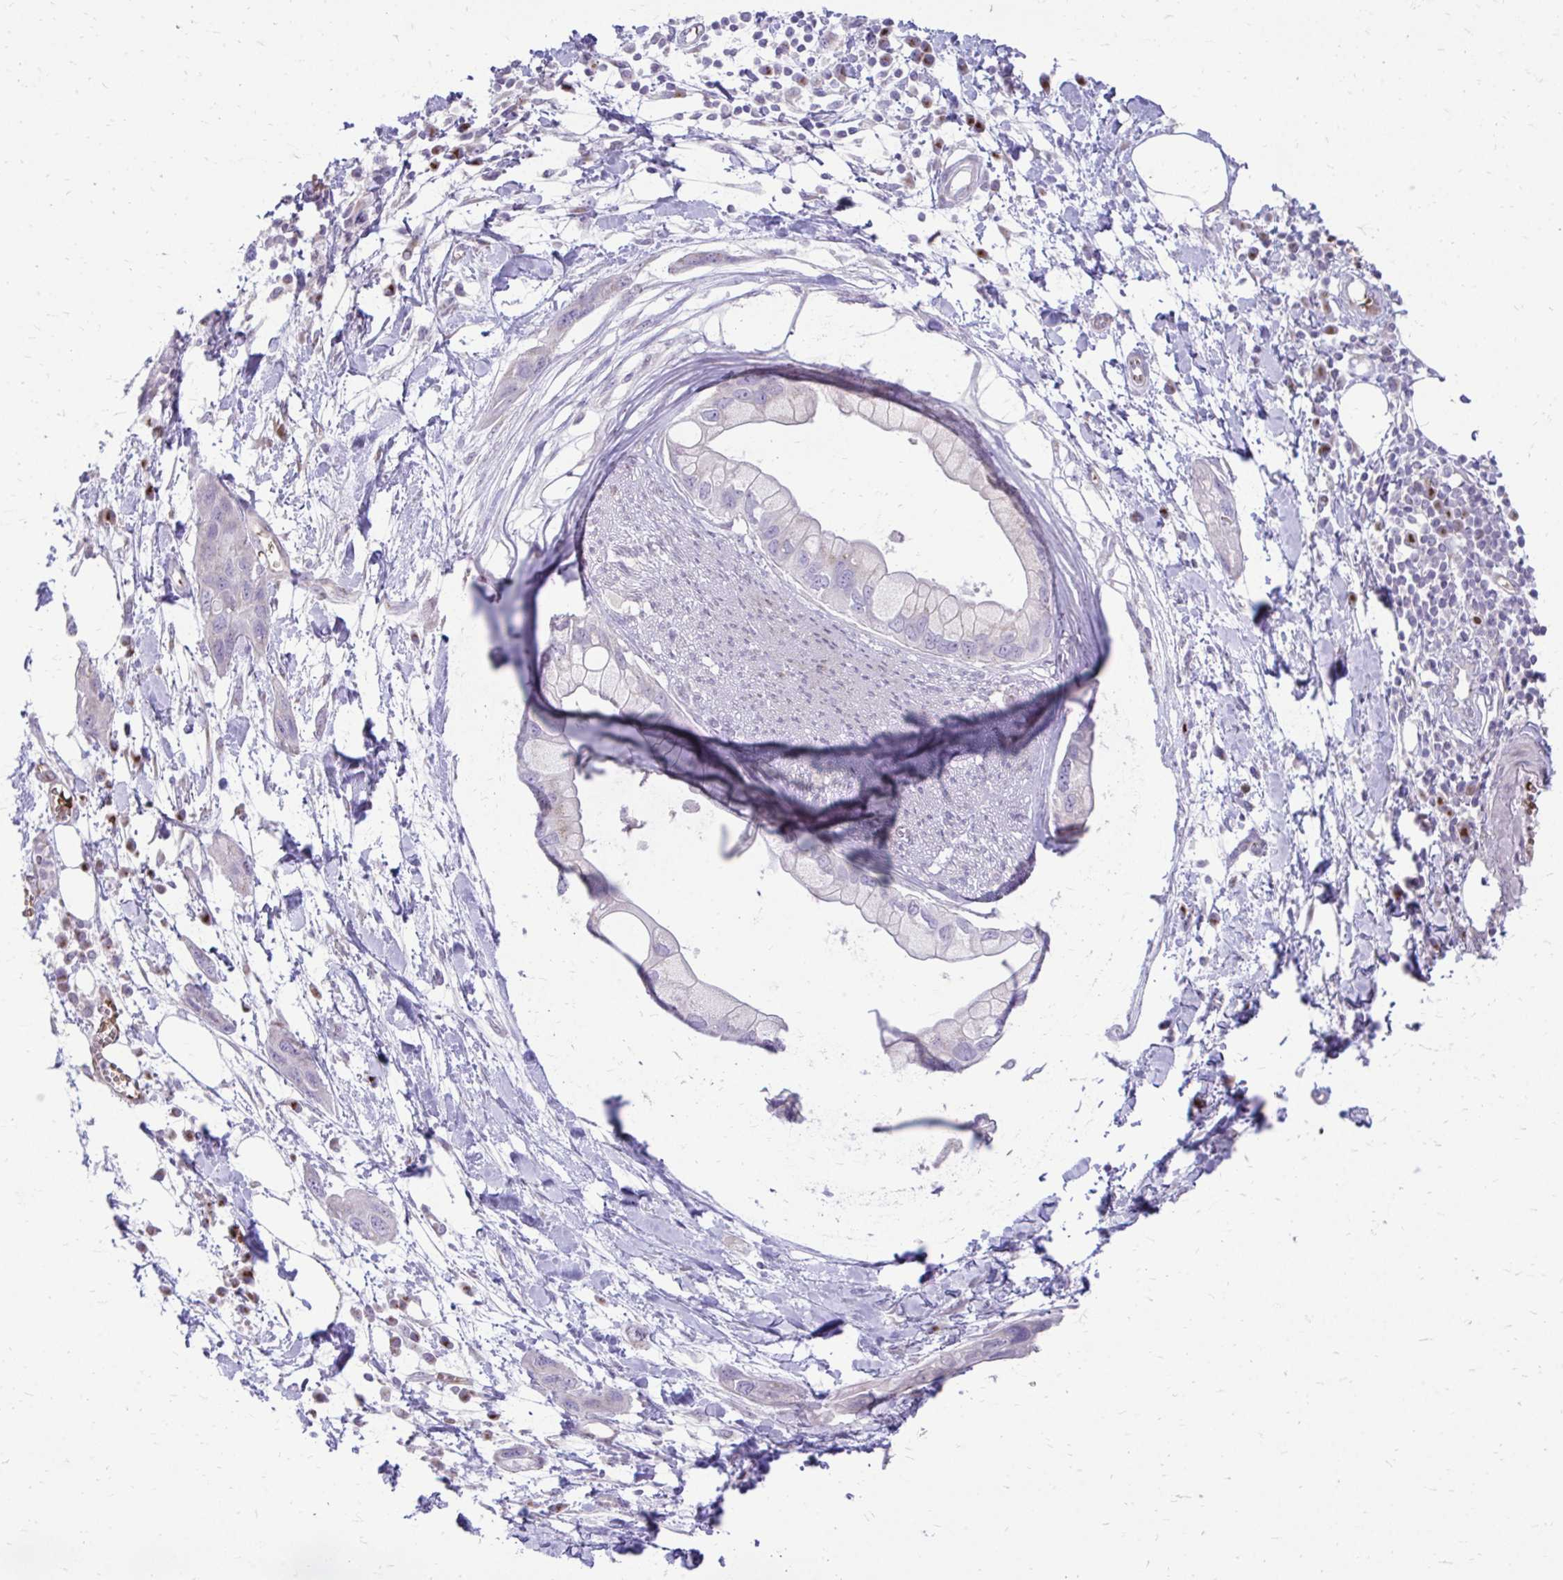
{"staining": {"intensity": "negative", "quantity": "none", "location": "none"}, "tissue": "pancreatic cancer", "cell_type": "Tumor cells", "image_type": "cancer", "snomed": [{"axis": "morphology", "description": "Adenocarcinoma, NOS"}, {"axis": "topography", "description": "Pancreas"}], "caption": "An IHC image of pancreatic adenocarcinoma is shown. There is no staining in tumor cells of pancreatic adenocarcinoma.", "gene": "FUNDC2", "patient": {"sex": "female", "age": 73}}